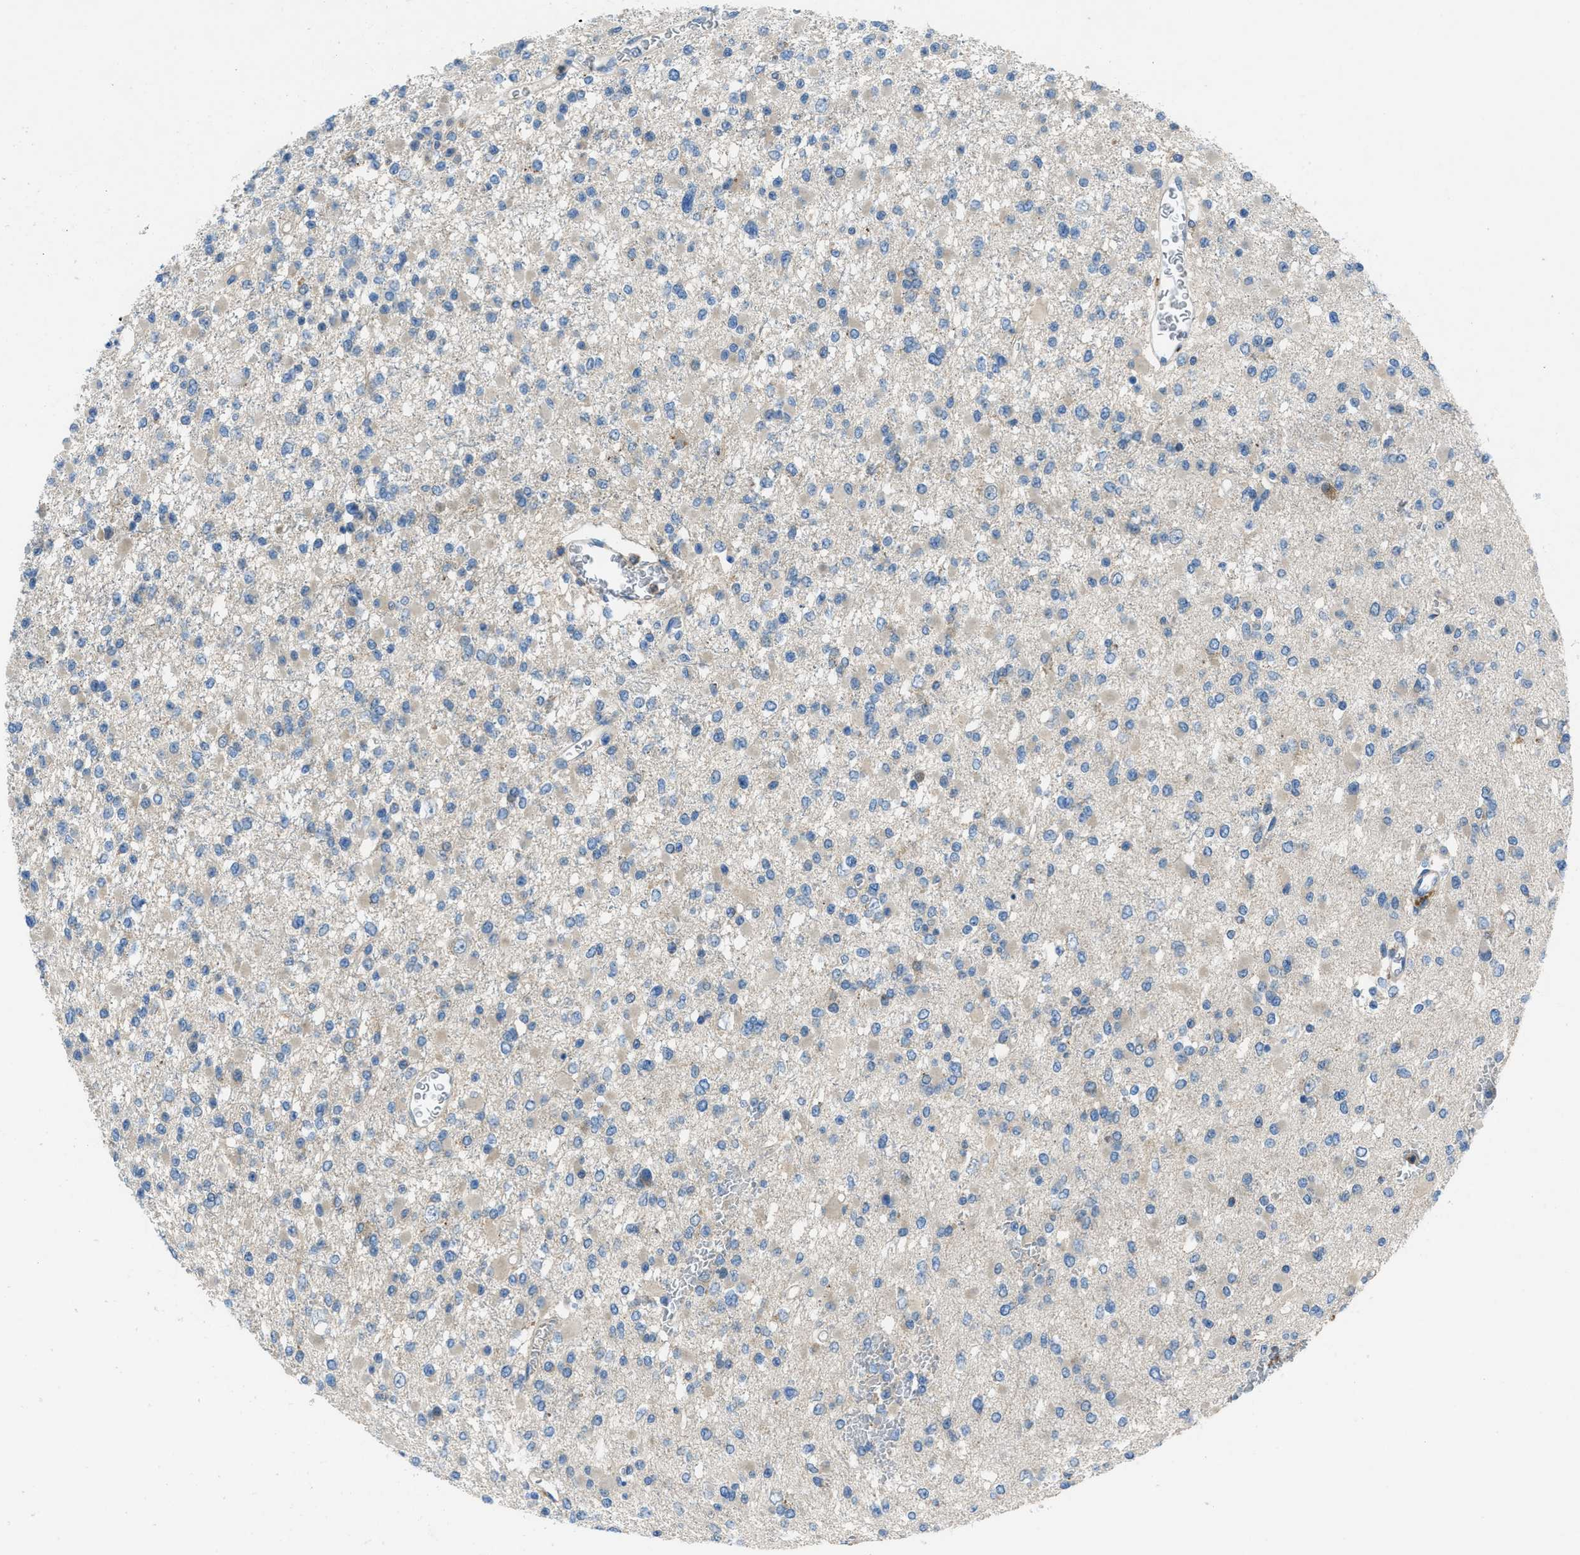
{"staining": {"intensity": "negative", "quantity": "none", "location": "none"}, "tissue": "glioma", "cell_type": "Tumor cells", "image_type": "cancer", "snomed": [{"axis": "morphology", "description": "Glioma, malignant, Low grade"}, {"axis": "topography", "description": "Brain"}], "caption": "Human malignant glioma (low-grade) stained for a protein using immunohistochemistry reveals no expression in tumor cells.", "gene": "MAP3K20", "patient": {"sex": "female", "age": 22}}